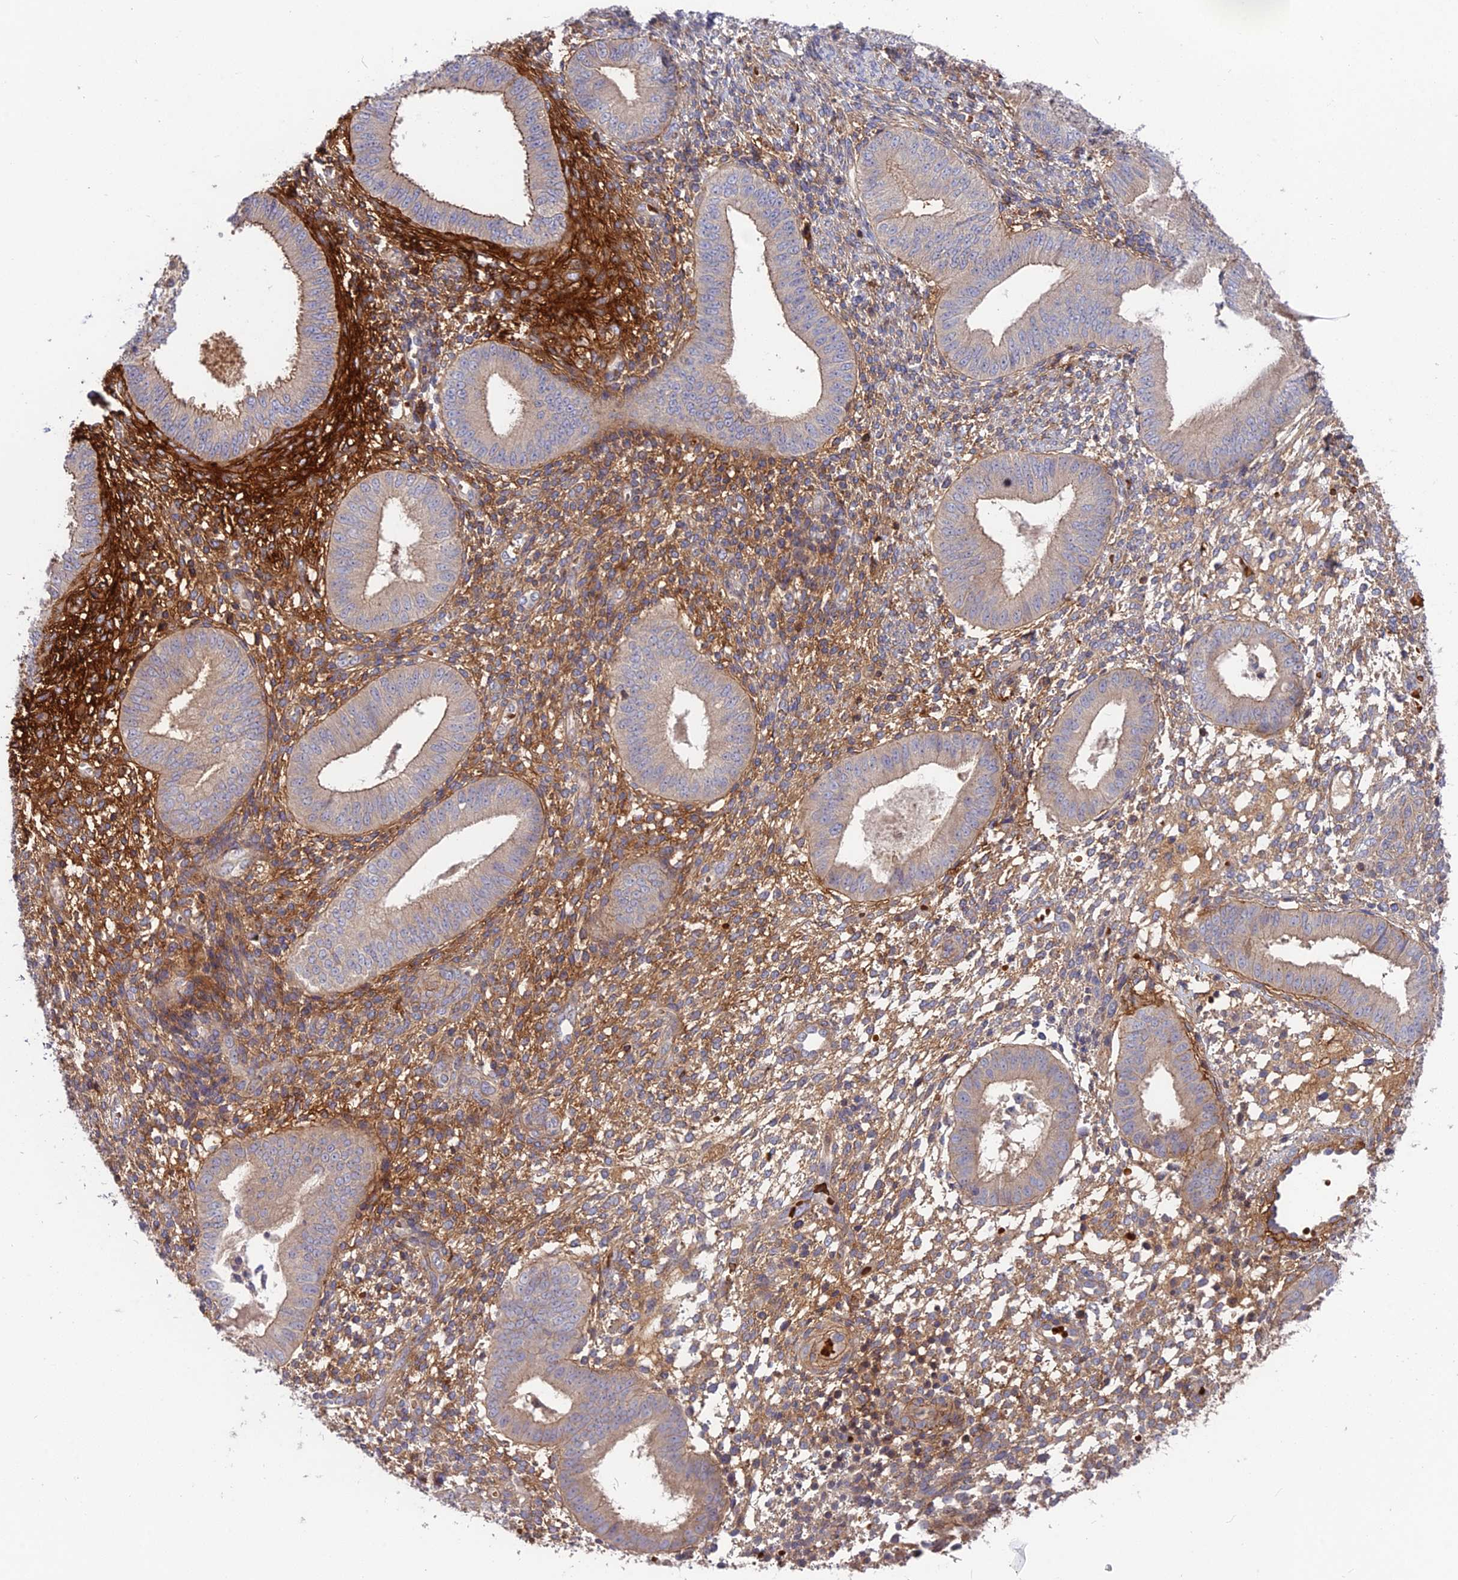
{"staining": {"intensity": "moderate", "quantity": "25%-75%", "location": "cytoplasmic/membranous"}, "tissue": "endometrium", "cell_type": "Cells in endometrial stroma", "image_type": "normal", "snomed": [{"axis": "morphology", "description": "Normal tissue, NOS"}, {"axis": "topography", "description": "Endometrium"}], "caption": "A brown stain highlights moderate cytoplasmic/membranous expression of a protein in cells in endometrial stroma of unremarkable endometrium.", "gene": "CPNE7", "patient": {"sex": "female", "age": 49}}